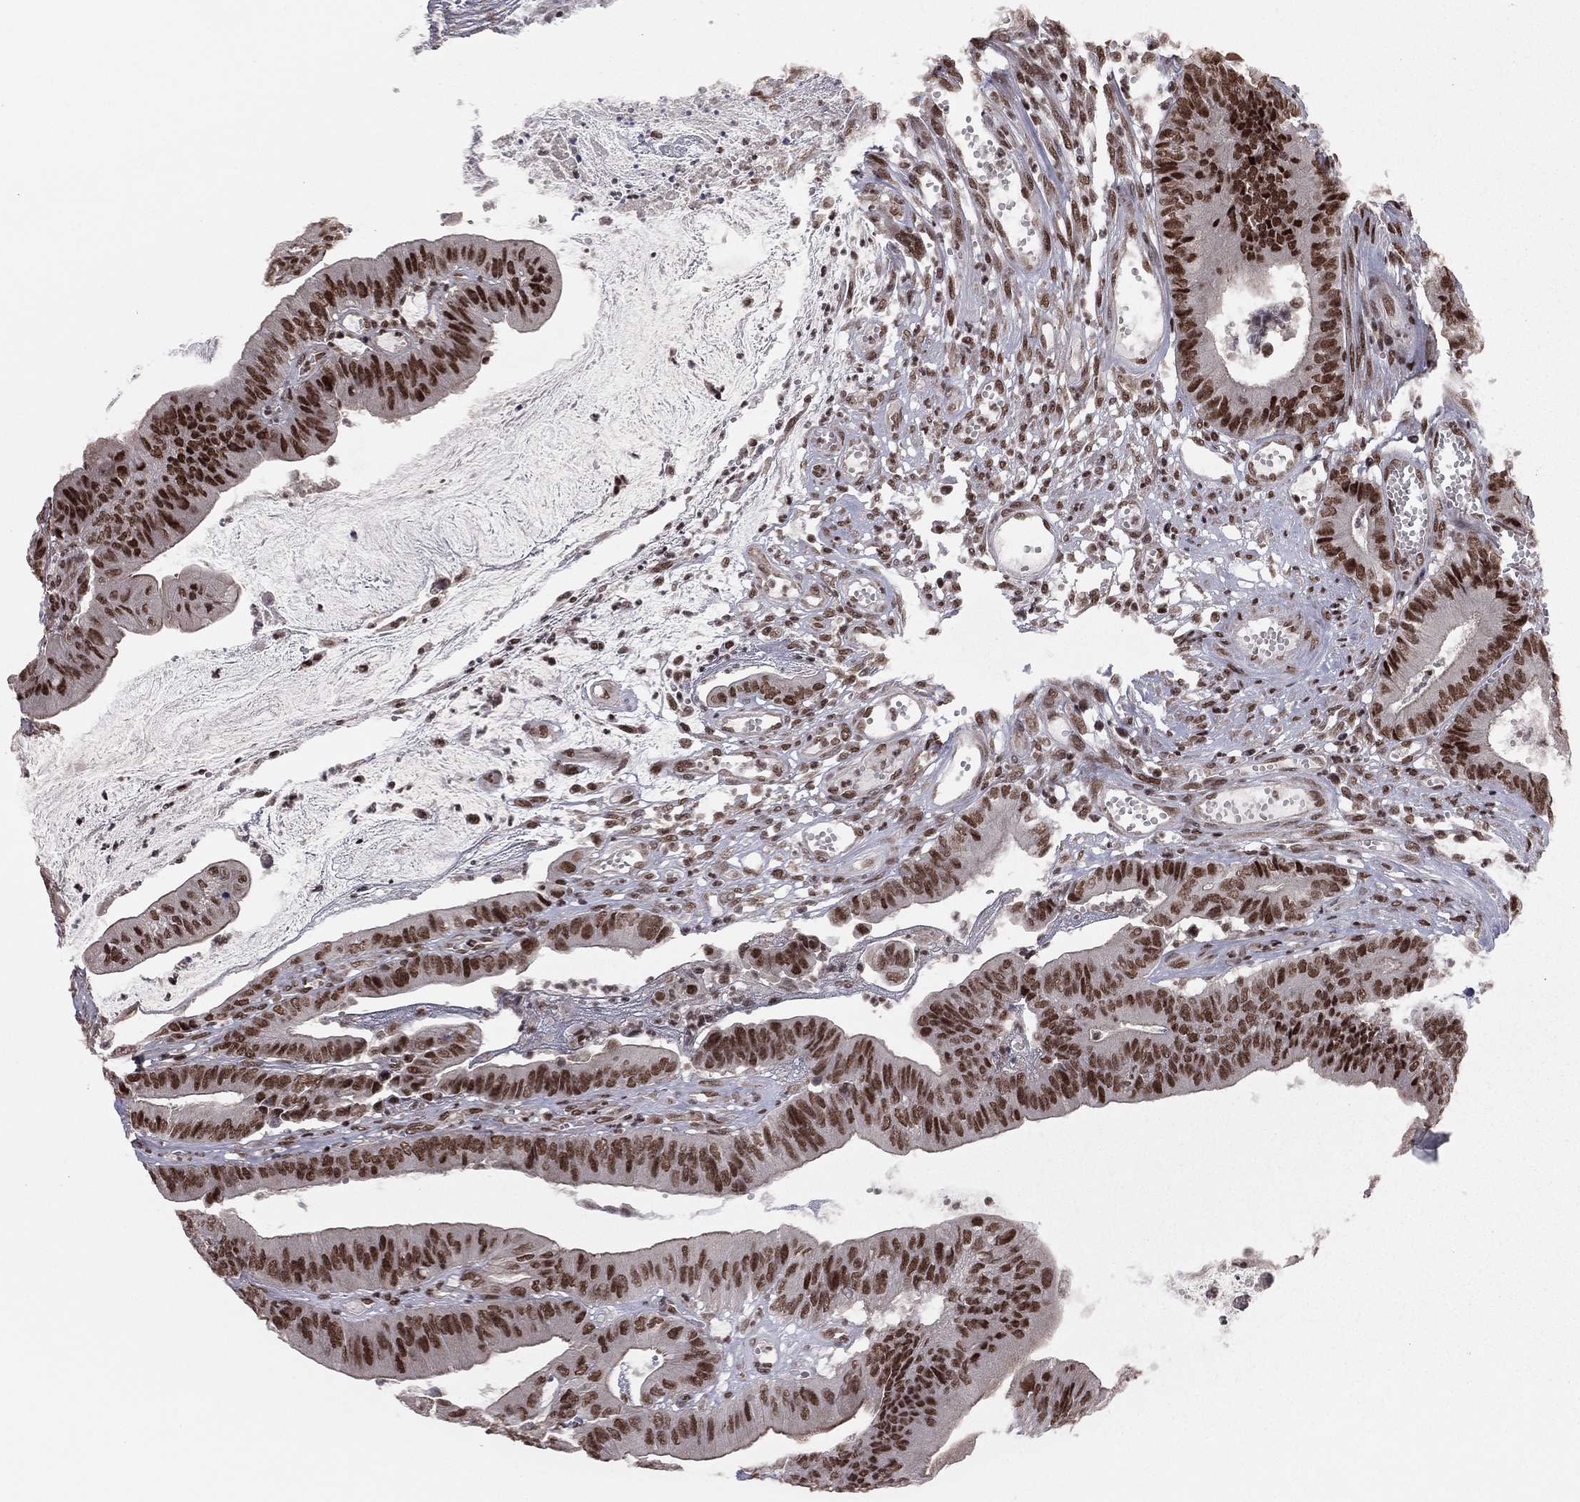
{"staining": {"intensity": "strong", "quantity": ">75%", "location": "nuclear"}, "tissue": "colorectal cancer", "cell_type": "Tumor cells", "image_type": "cancer", "snomed": [{"axis": "morphology", "description": "Adenocarcinoma, NOS"}, {"axis": "topography", "description": "Colon"}], "caption": "Colorectal adenocarcinoma tissue reveals strong nuclear positivity in about >75% of tumor cells, visualized by immunohistochemistry.", "gene": "NFYB", "patient": {"sex": "female", "age": 69}}